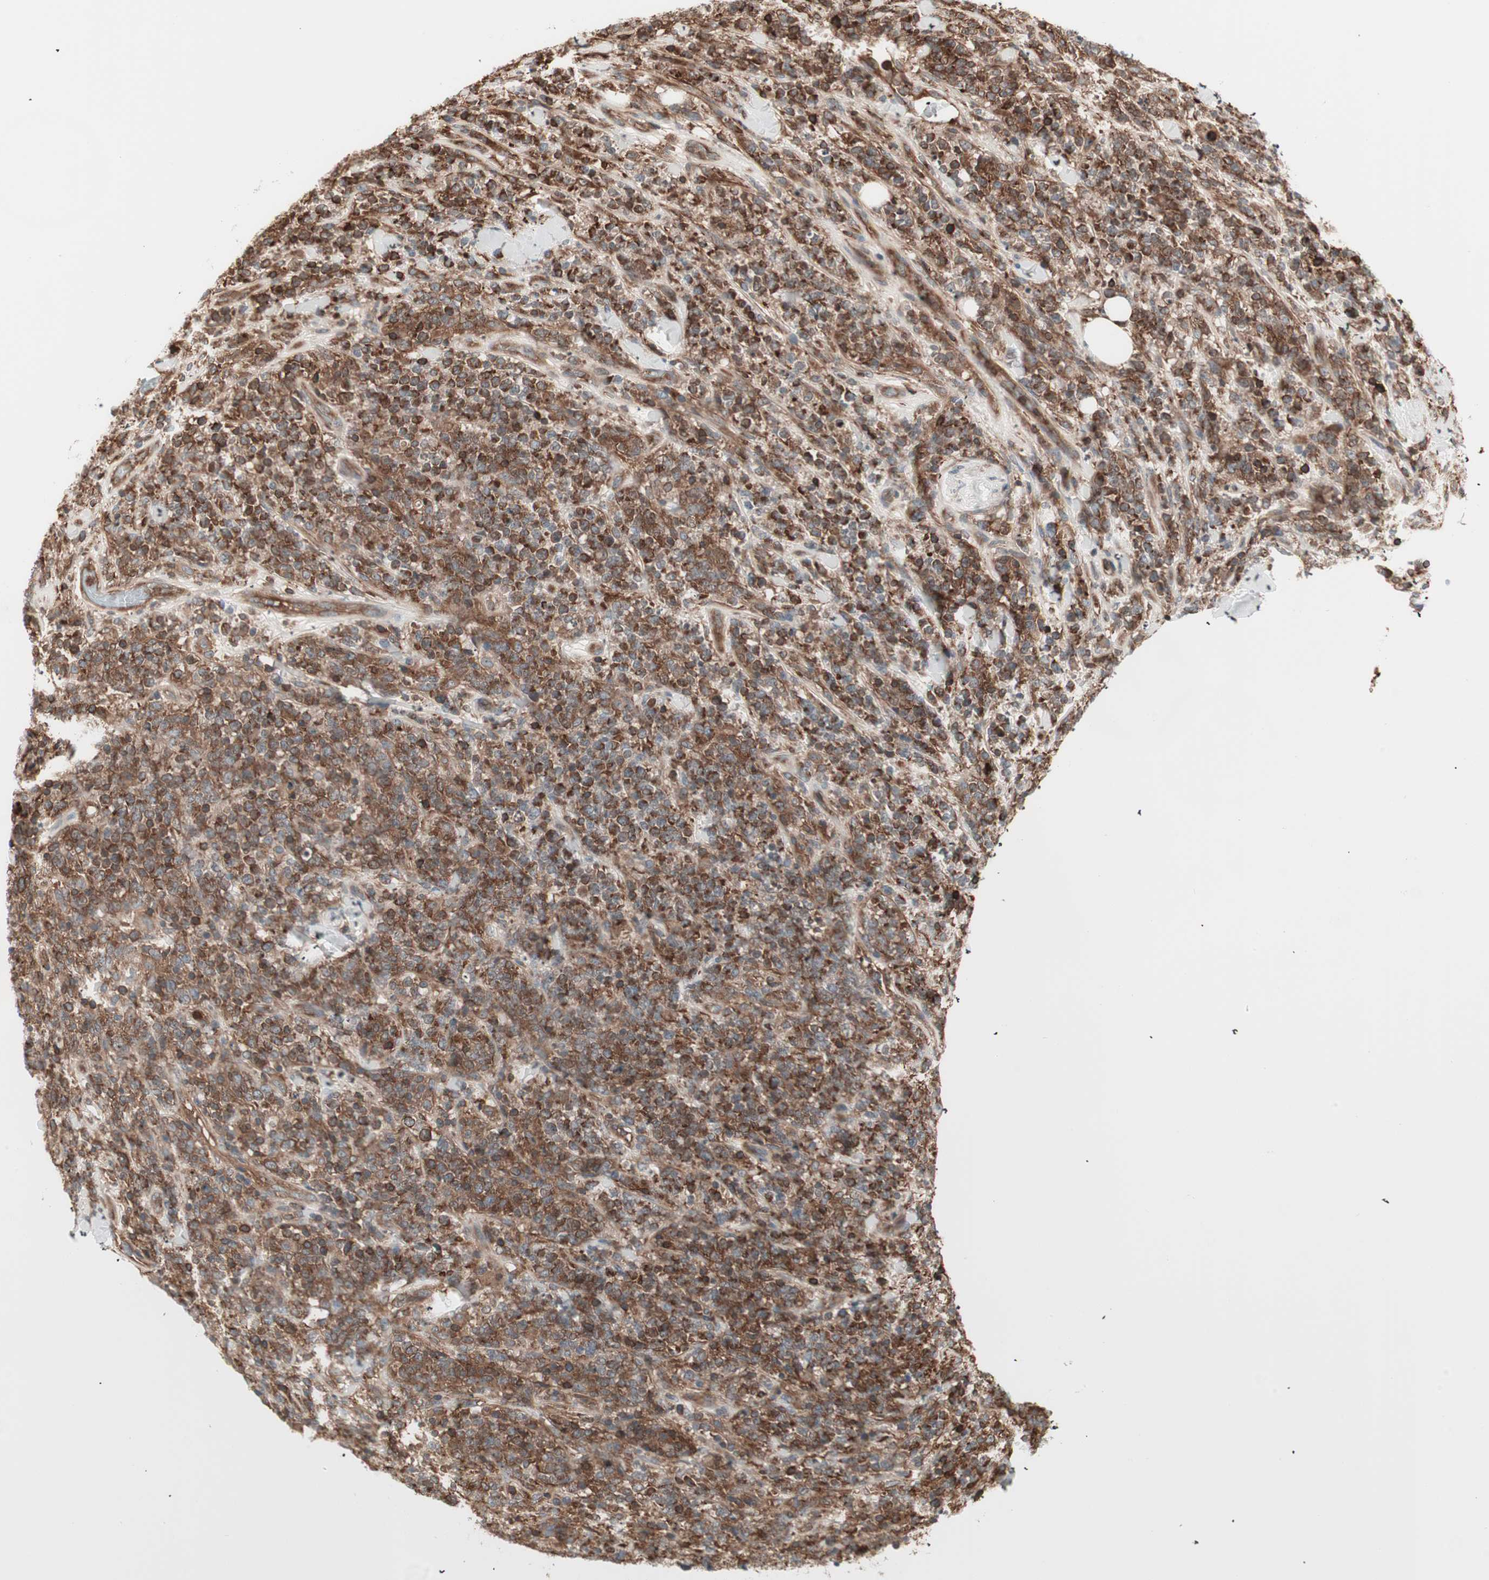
{"staining": {"intensity": "strong", "quantity": ">75%", "location": "cytoplasmic/membranous"}, "tissue": "lymphoma", "cell_type": "Tumor cells", "image_type": "cancer", "snomed": [{"axis": "morphology", "description": "Malignant lymphoma, non-Hodgkin's type, High grade"}, {"axis": "topography", "description": "Soft tissue"}], "caption": "Strong cytoplasmic/membranous staining for a protein is identified in about >75% of tumor cells of lymphoma using immunohistochemistry.", "gene": "TCP11L1", "patient": {"sex": "male", "age": 18}}